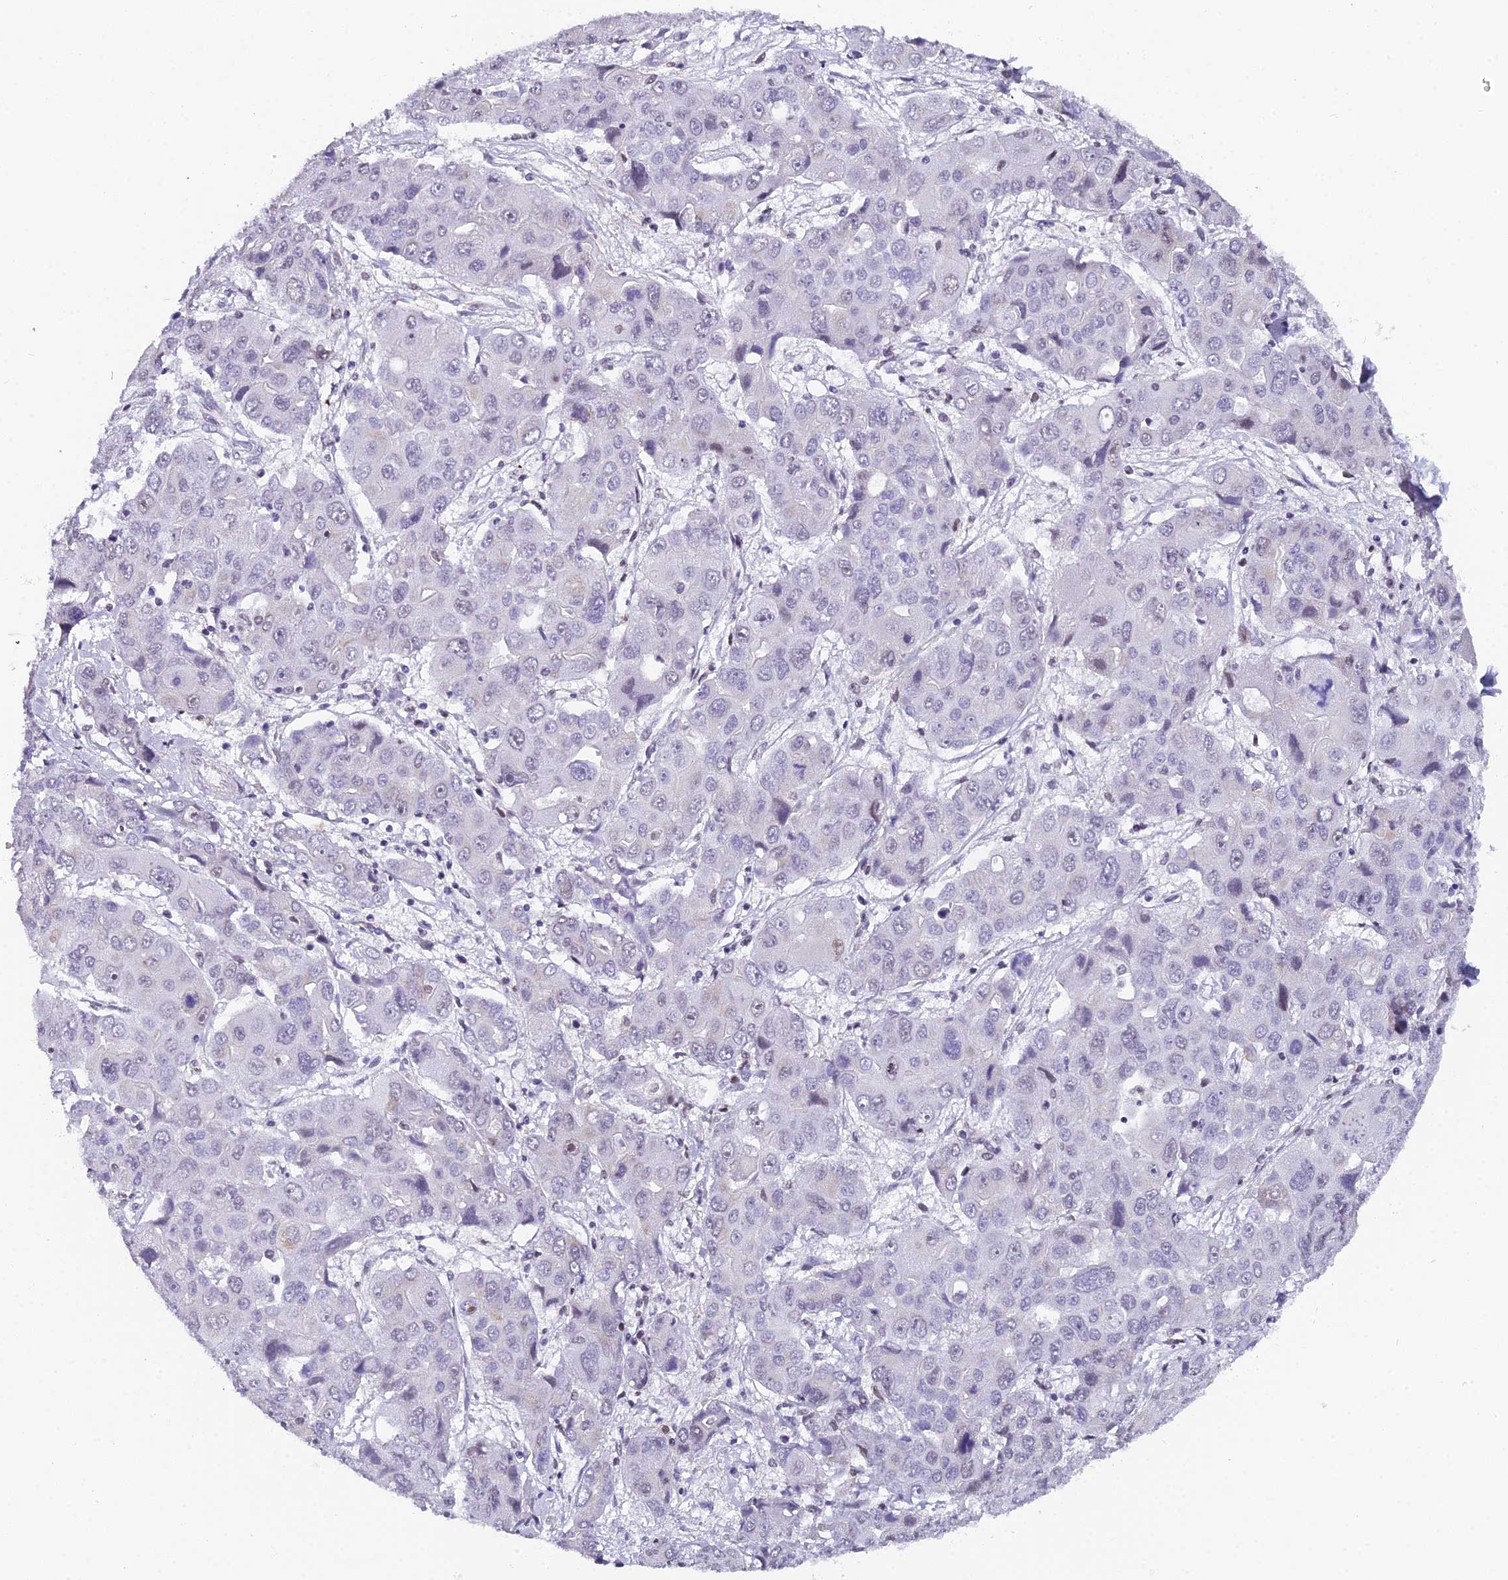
{"staining": {"intensity": "negative", "quantity": "none", "location": "none"}, "tissue": "liver cancer", "cell_type": "Tumor cells", "image_type": "cancer", "snomed": [{"axis": "morphology", "description": "Cholangiocarcinoma"}, {"axis": "topography", "description": "Liver"}], "caption": "The image demonstrates no staining of tumor cells in liver cancer.", "gene": "XKR9", "patient": {"sex": "male", "age": 67}}